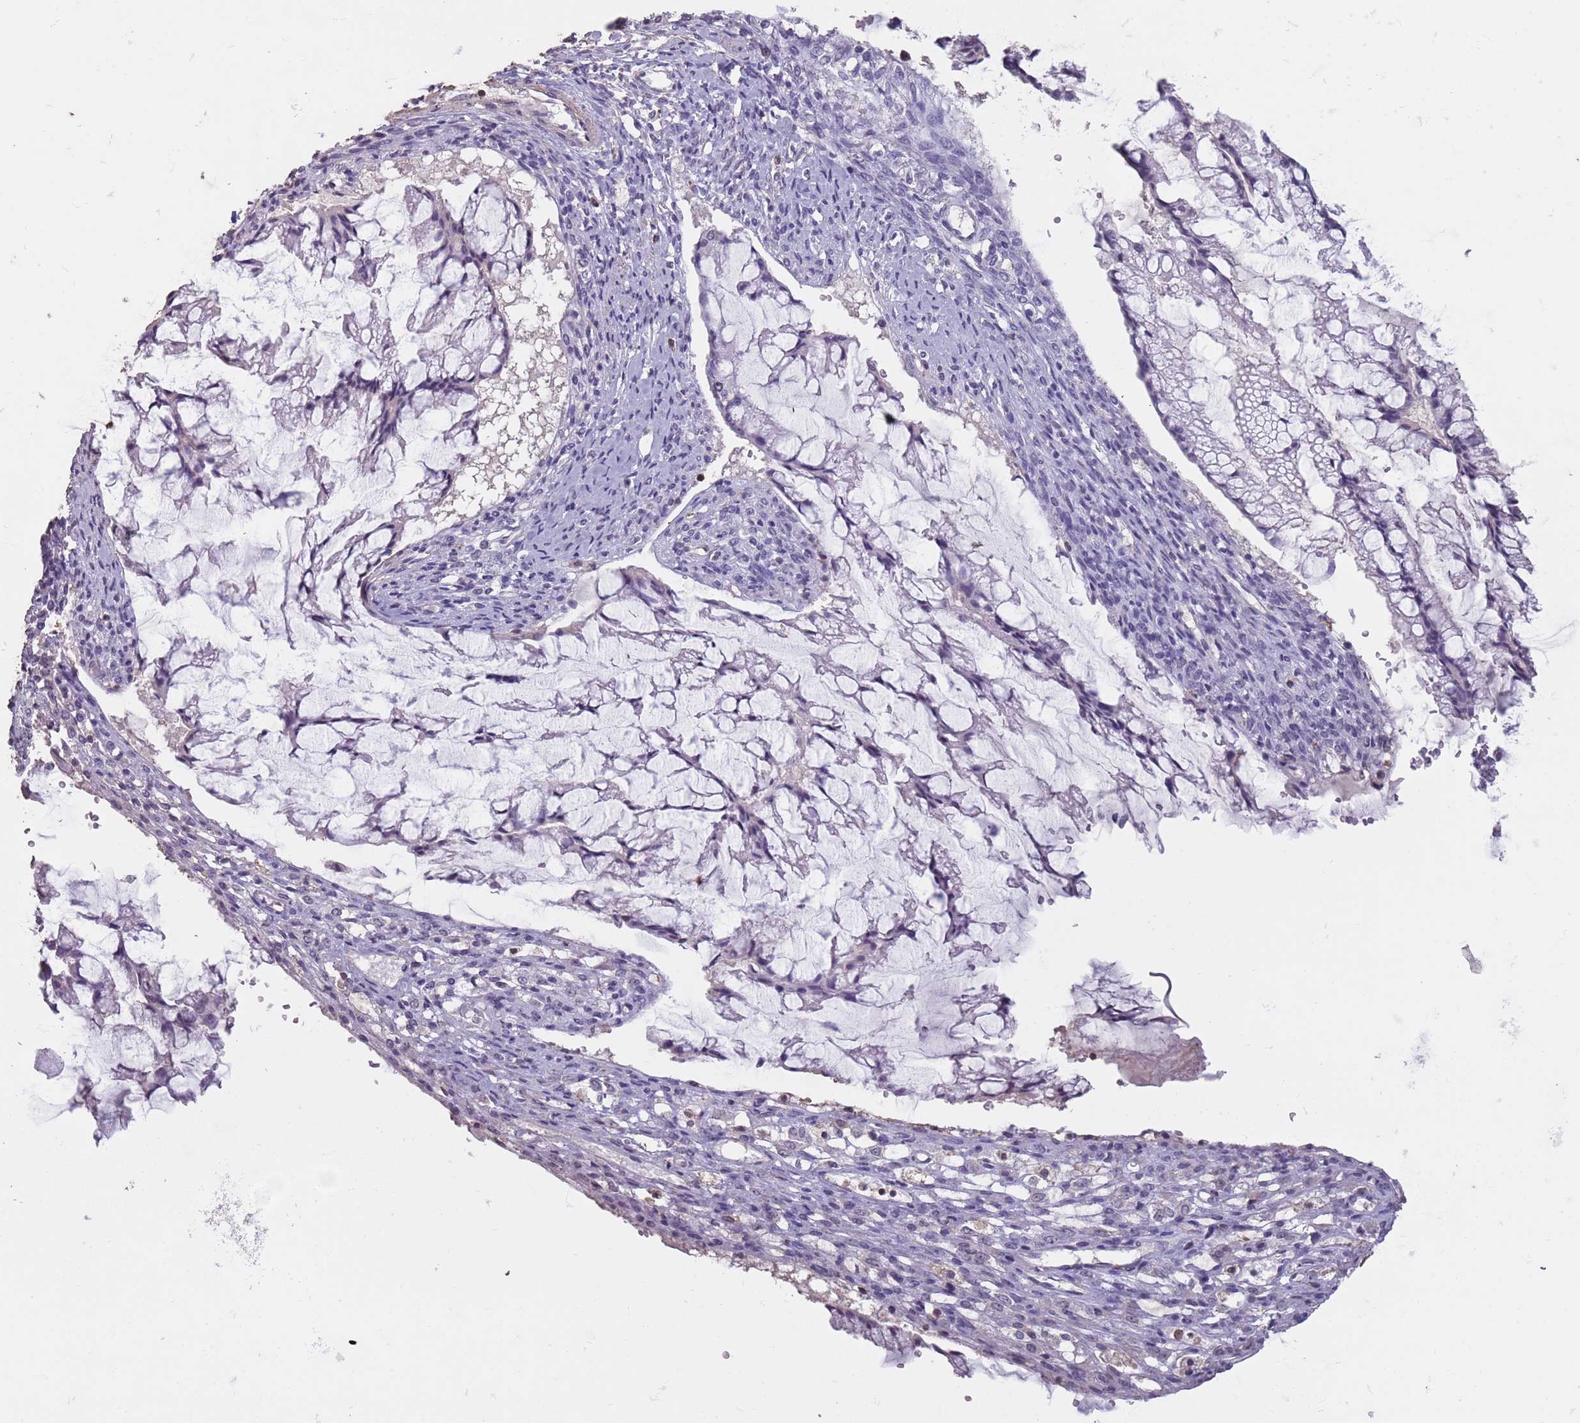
{"staining": {"intensity": "negative", "quantity": "none", "location": "none"}, "tissue": "ovarian cancer", "cell_type": "Tumor cells", "image_type": "cancer", "snomed": [{"axis": "morphology", "description": "Cystadenocarcinoma, mucinous, NOS"}, {"axis": "topography", "description": "Ovary"}], "caption": "An image of human ovarian cancer (mucinous cystadenocarcinoma) is negative for staining in tumor cells.", "gene": "SUN5", "patient": {"sex": "female", "age": 73}}